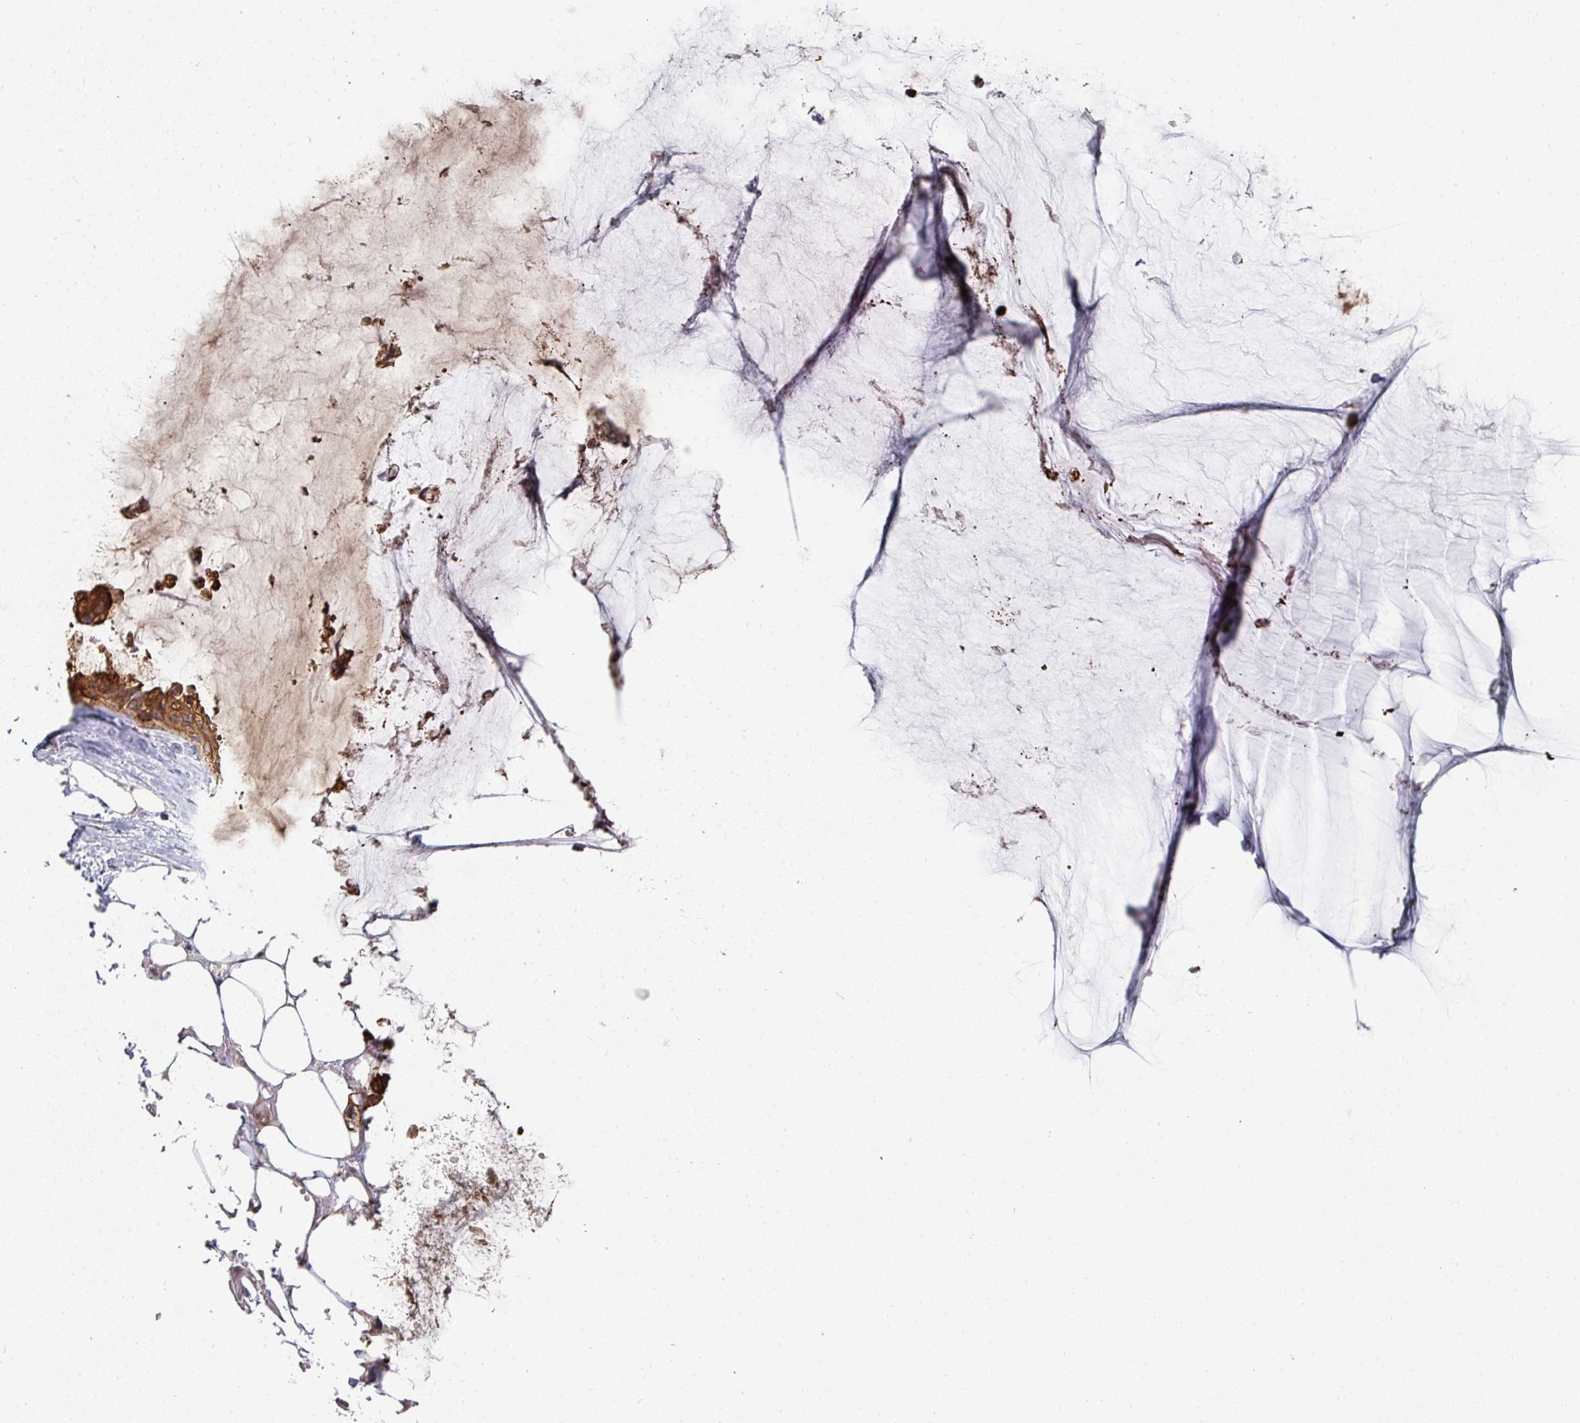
{"staining": {"intensity": "strong", "quantity": ">75%", "location": "cytoplasmic/membranous"}, "tissue": "ovarian cancer", "cell_type": "Tumor cells", "image_type": "cancer", "snomed": [{"axis": "morphology", "description": "Cystadenocarcinoma, mucinous, NOS"}, {"axis": "topography", "description": "Ovary"}], "caption": "Strong cytoplasmic/membranous expression for a protein is seen in approximately >75% of tumor cells of mucinous cystadenocarcinoma (ovarian) using immunohistochemistry (IHC).", "gene": "GTF2H3", "patient": {"sex": "female", "age": 39}}